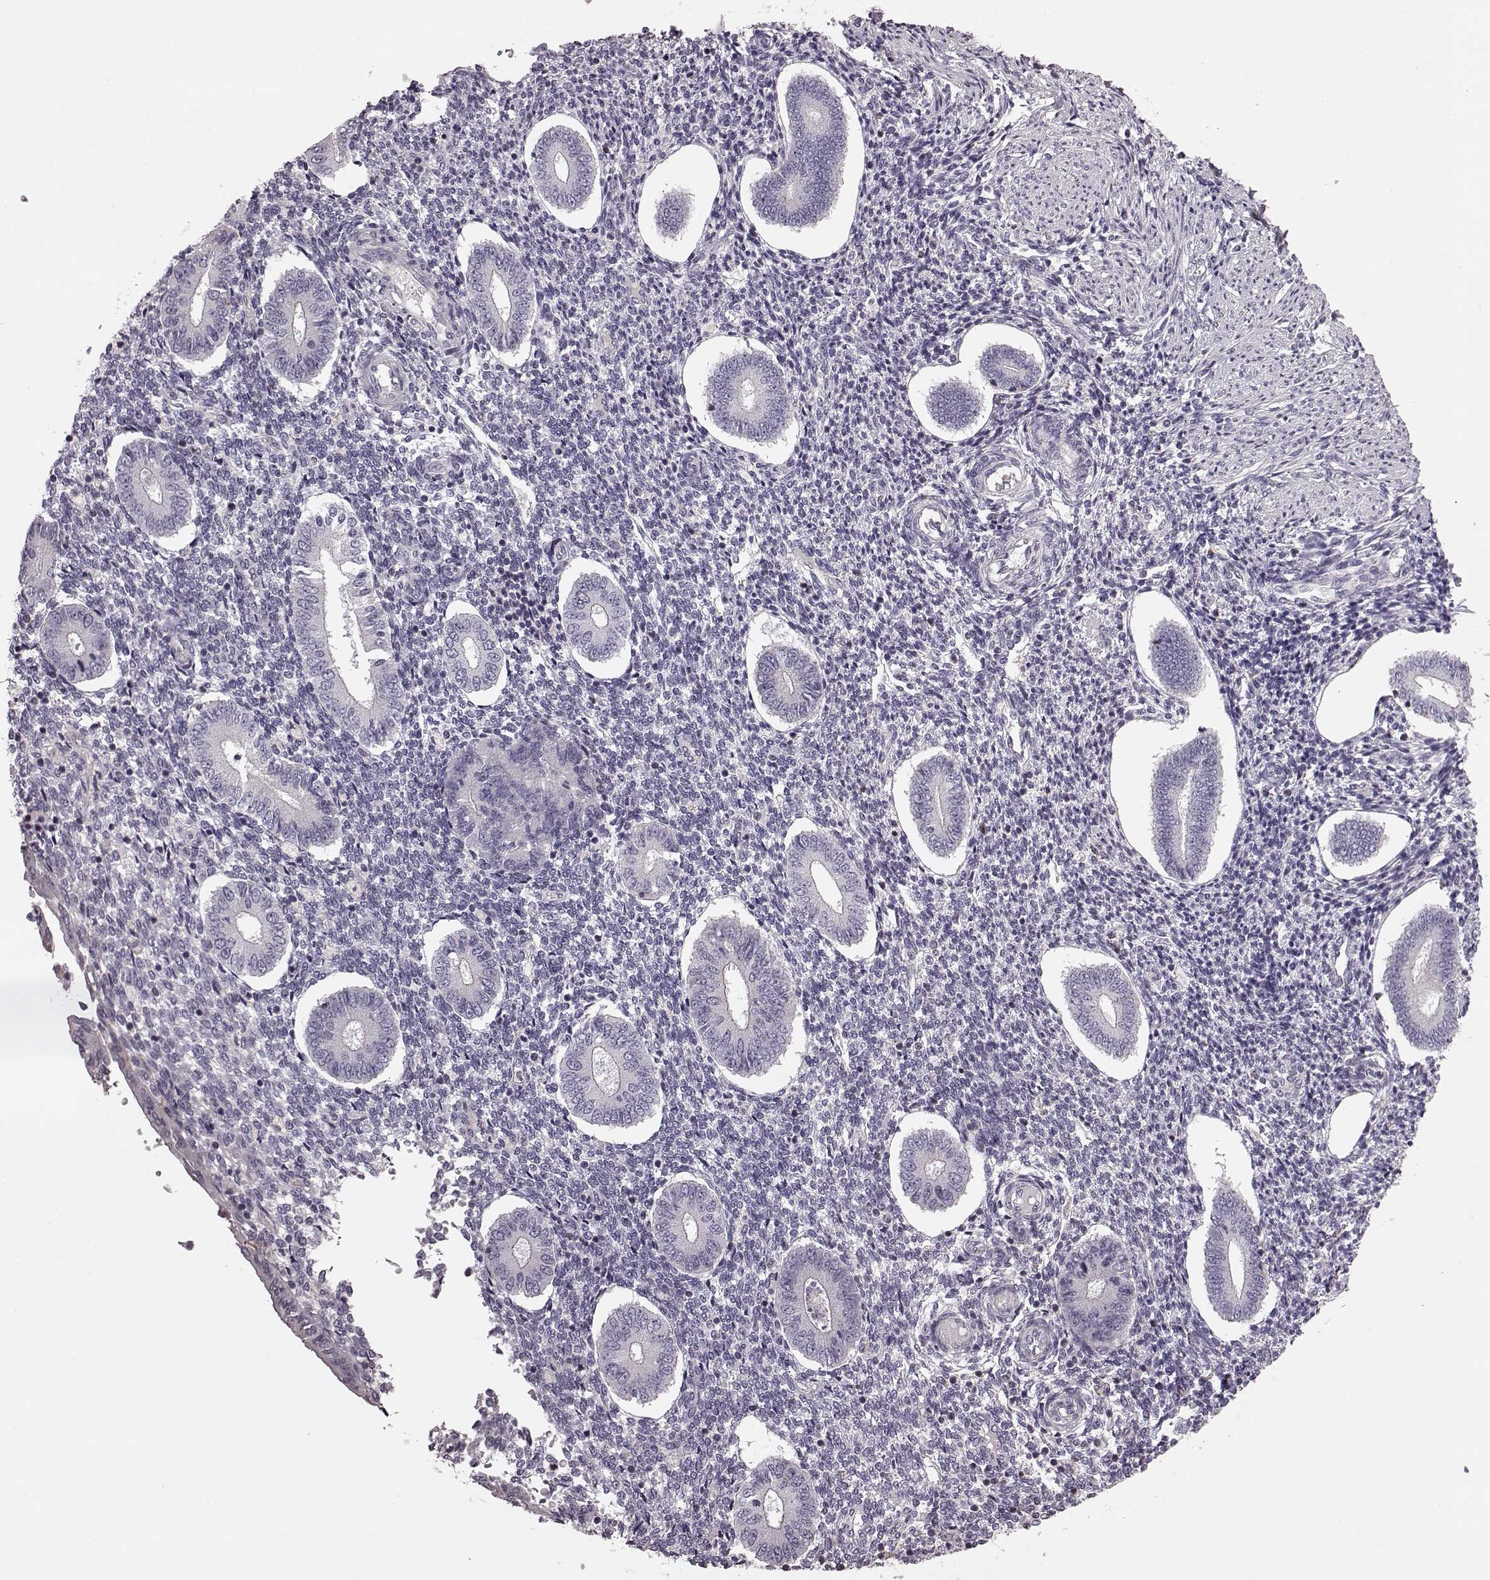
{"staining": {"intensity": "negative", "quantity": "none", "location": "none"}, "tissue": "endometrium", "cell_type": "Cells in endometrial stroma", "image_type": "normal", "snomed": [{"axis": "morphology", "description": "Normal tissue, NOS"}, {"axis": "topography", "description": "Endometrium"}], "caption": "Cells in endometrial stroma show no significant protein expression in normal endometrium.", "gene": "PDCD1", "patient": {"sex": "female", "age": 40}}